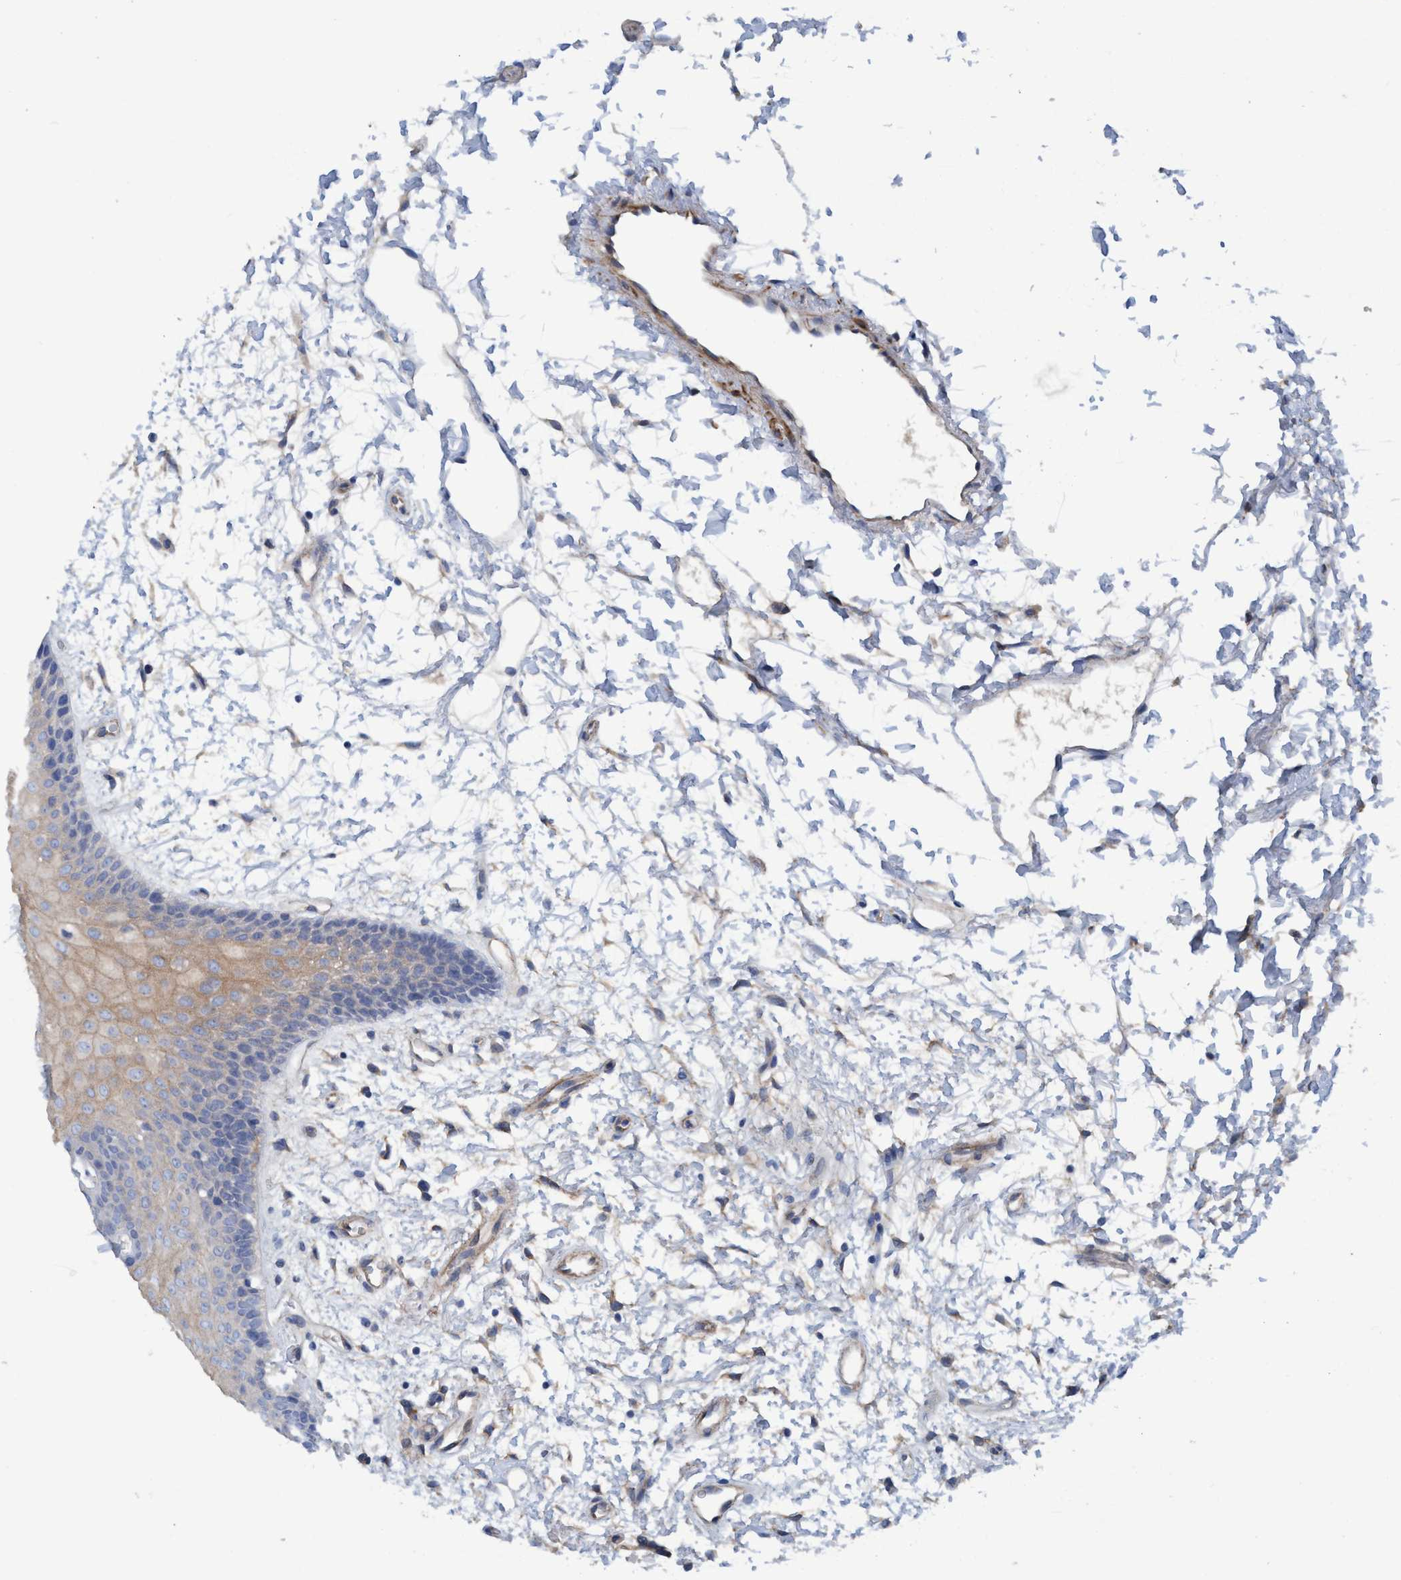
{"staining": {"intensity": "moderate", "quantity": ">75%", "location": "cytoplasmic/membranous"}, "tissue": "oral mucosa", "cell_type": "Squamous epithelial cells", "image_type": "normal", "snomed": [{"axis": "morphology", "description": "Normal tissue, NOS"}, {"axis": "topography", "description": "Skeletal muscle"}, {"axis": "topography", "description": "Oral tissue"}, {"axis": "topography", "description": "Peripheral nerve tissue"}], "caption": "The histopathology image exhibits a brown stain indicating the presence of a protein in the cytoplasmic/membranous of squamous epithelial cells in oral mucosa. (Brightfield microscopy of DAB IHC at high magnification).", "gene": "GULP1", "patient": {"sex": "female", "age": 84}}